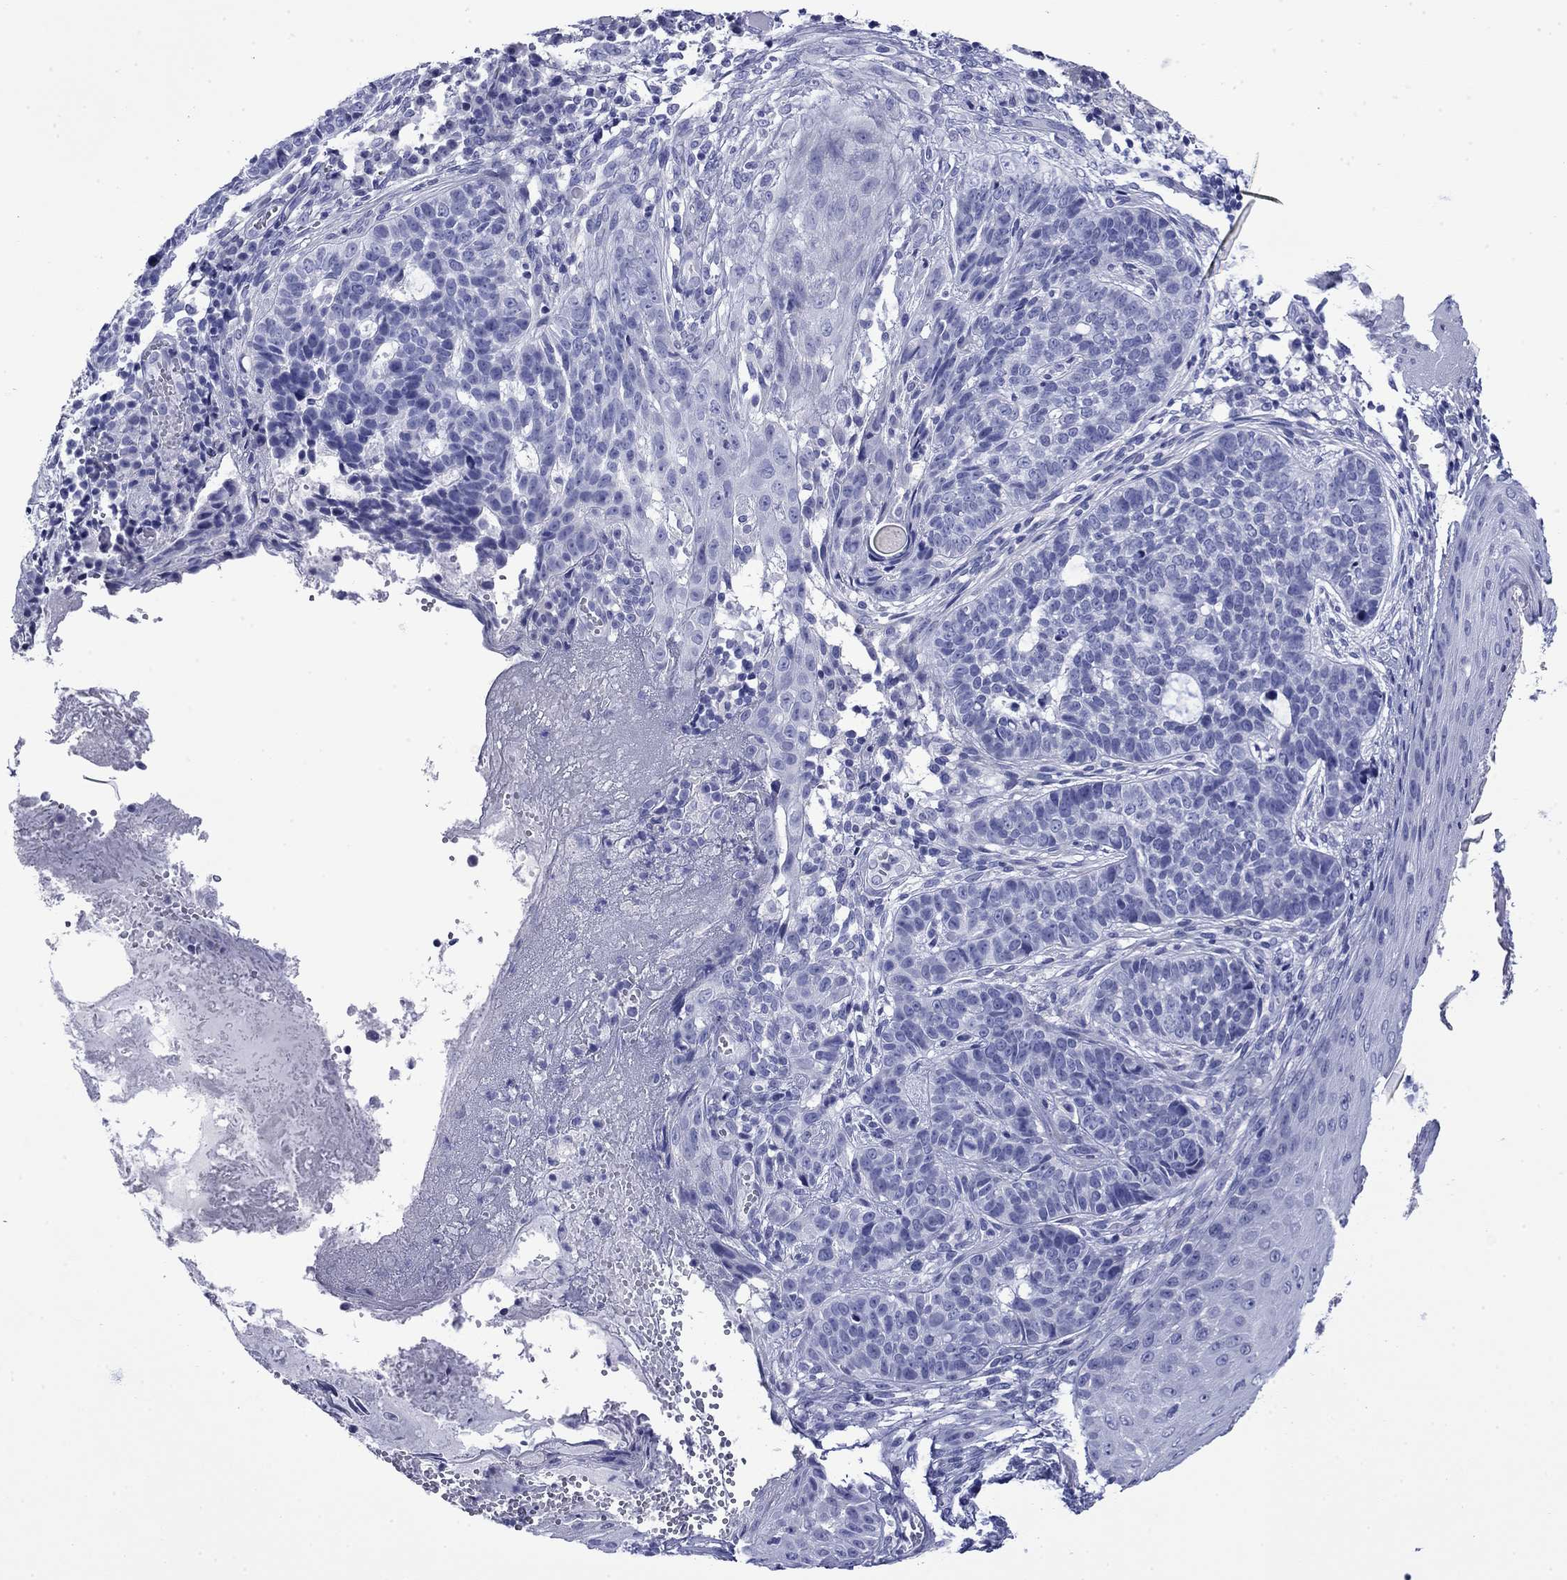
{"staining": {"intensity": "negative", "quantity": "none", "location": "none"}, "tissue": "skin cancer", "cell_type": "Tumor cells", "image_type": "cancer", "snomed": [{"axis": "morphology", "description": "Basal cell carcinoma"}, {"axis": "topography", "description": "Skin"}], "caption": "Human skin basal cell carcinoma stained for a protein using IHC displays no staining in tumor cells.", "gene": "GIP", "patient": {"sex": "female", "age": 69}}